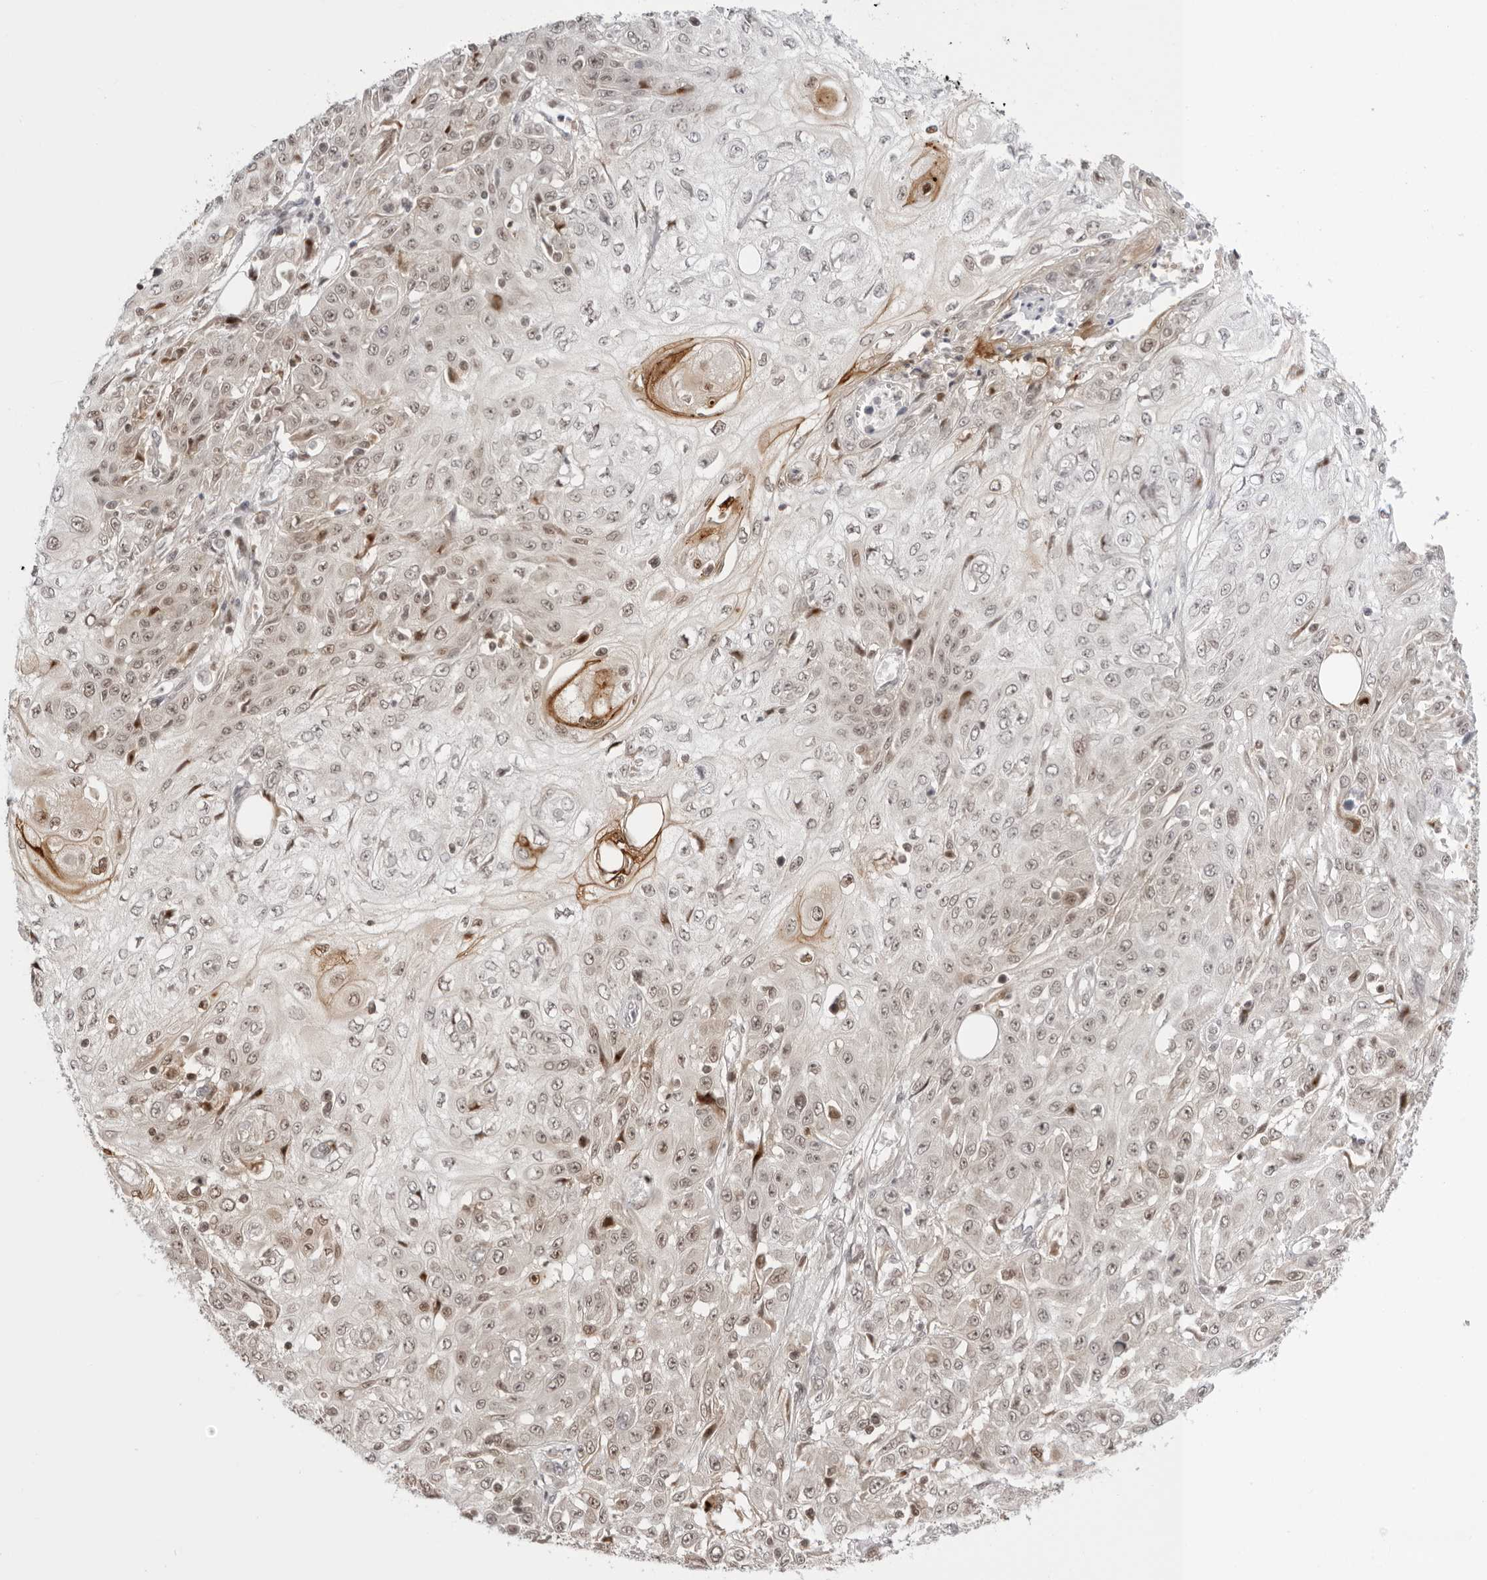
{"staining": {"intensity": "weak", "quantity": "25%-75%", "location": "nuclear"}, "tissue": "skin cancer", "cell_type": "Tumor cells", "image_type": "cancer", "snomed": [{"axis": "morphology", "description": "Squamous cell carcinoma, NOS"}, {"axis": "morphology", "description": "Squamous cell carcinoma, metastatic, NOS"}, {"axis": "topography", "description": "Skin"}, {"axis": "topography", "description": "Lymph node"}], "caption": "IHC staining of skin cancer (metastatic squamous cell carcinoma), which reveals low levels of weak nuclear expression in about 25%-75% of tumor cells indicating weak nuclear protein expression. The staining was performed using DAB (3,3'-diaminobenzidine) (brown) for protein detection and nuclei were counterstained in hematoxylin (blue).", "gene": "RNF146", "patient": {"sex": "male", "age": 75}}